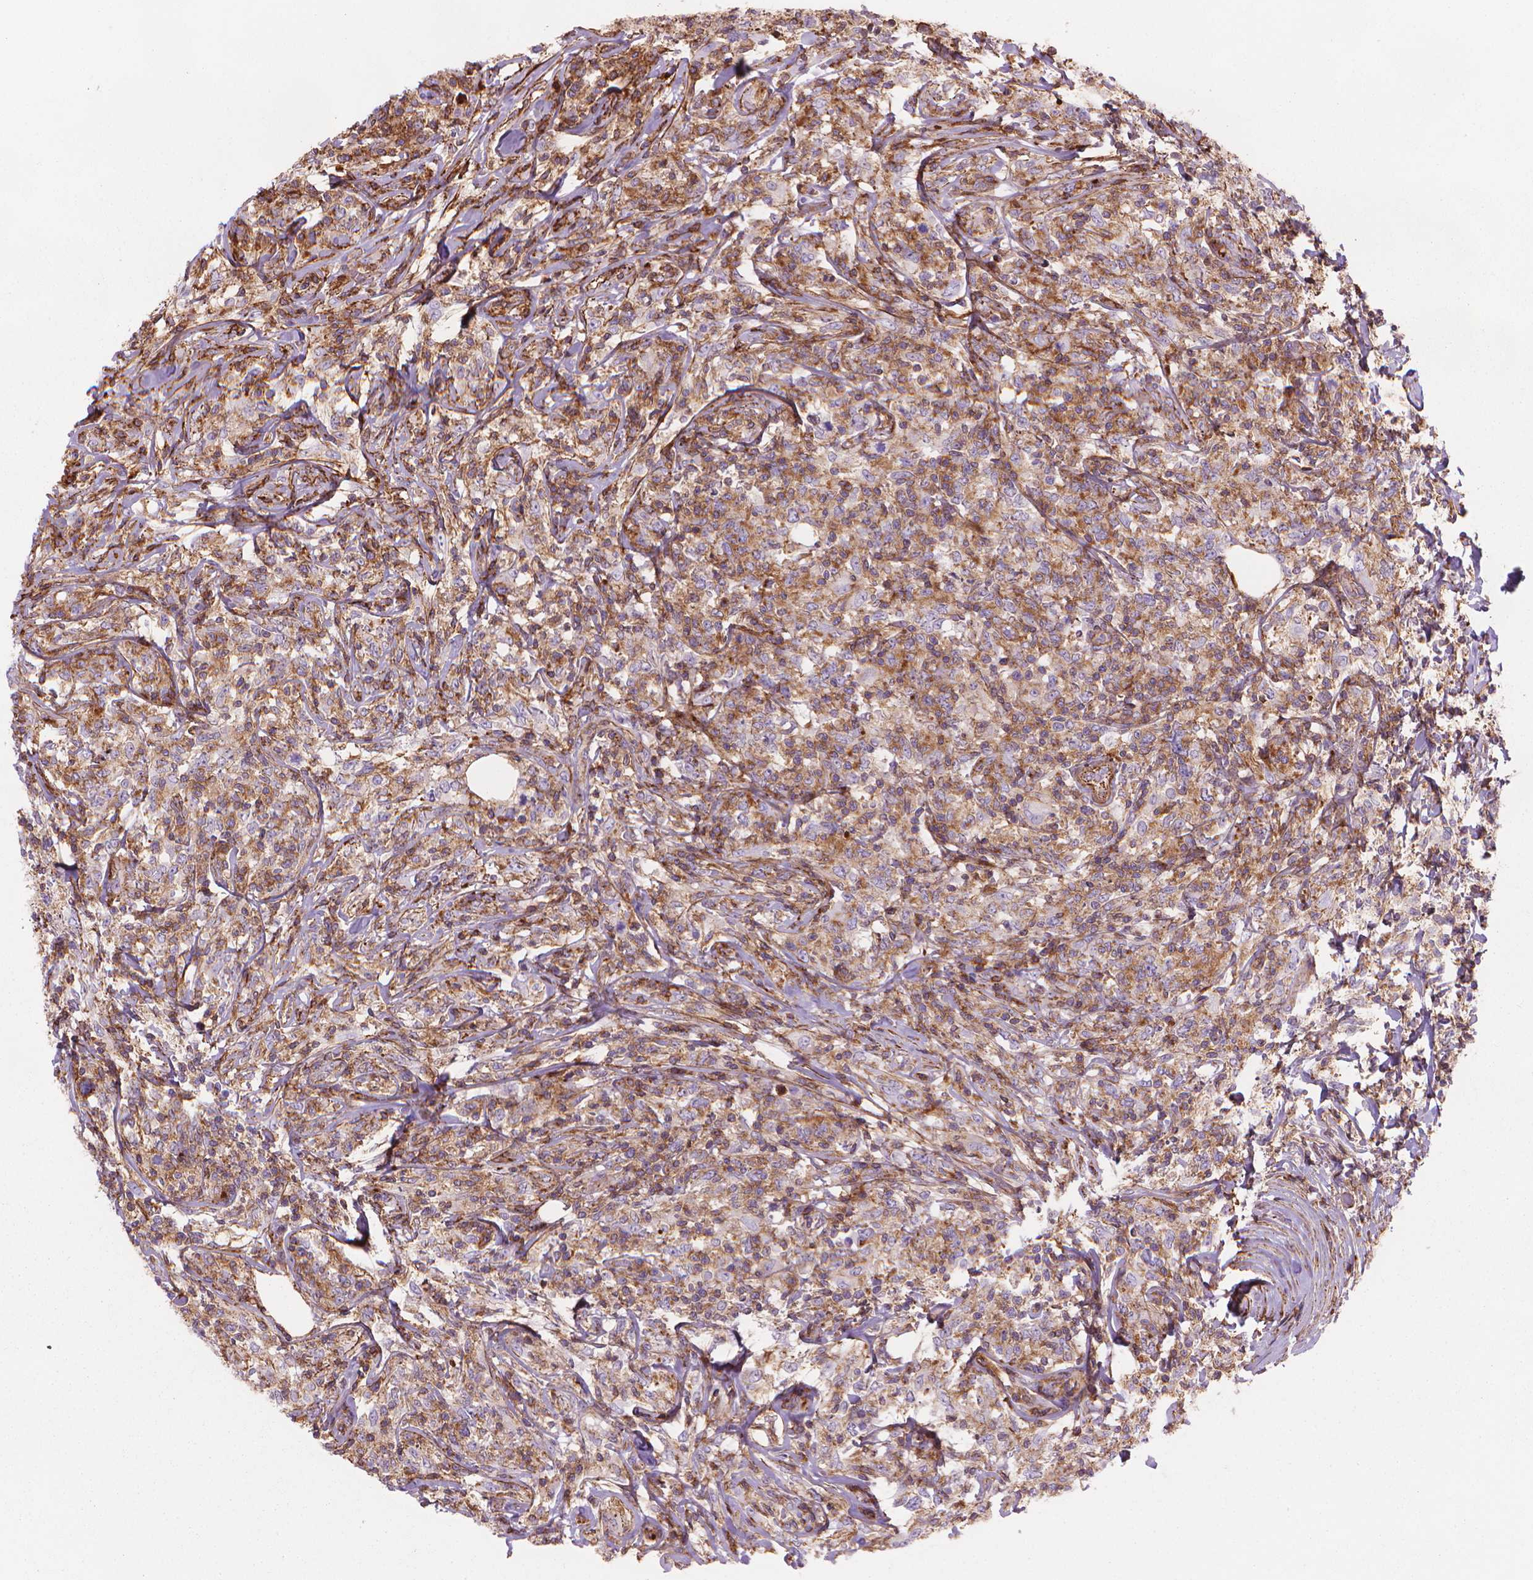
{"staining": {"intensity": "moderate", "quantity": ">75%", "location": "cytoplasmic/membranous"}, "tissue": "lymphoma", "cell_type": "Tumor cells", "image_type": "cancer", "snomed": [{"axis": "morphology", "description": "Malignant lymphoma, non-Hodgkin's type, High grade"}, {"axis": "topography", "description": "Lymph node"}], "caption": "Lymphoma stained for a protein (brown) displays moderate cytoplasmic/membranous positive staining in approximately >75% of tumor cells.", "gene": "PATJ", "patient": {"sex": "female", "age": 84}}